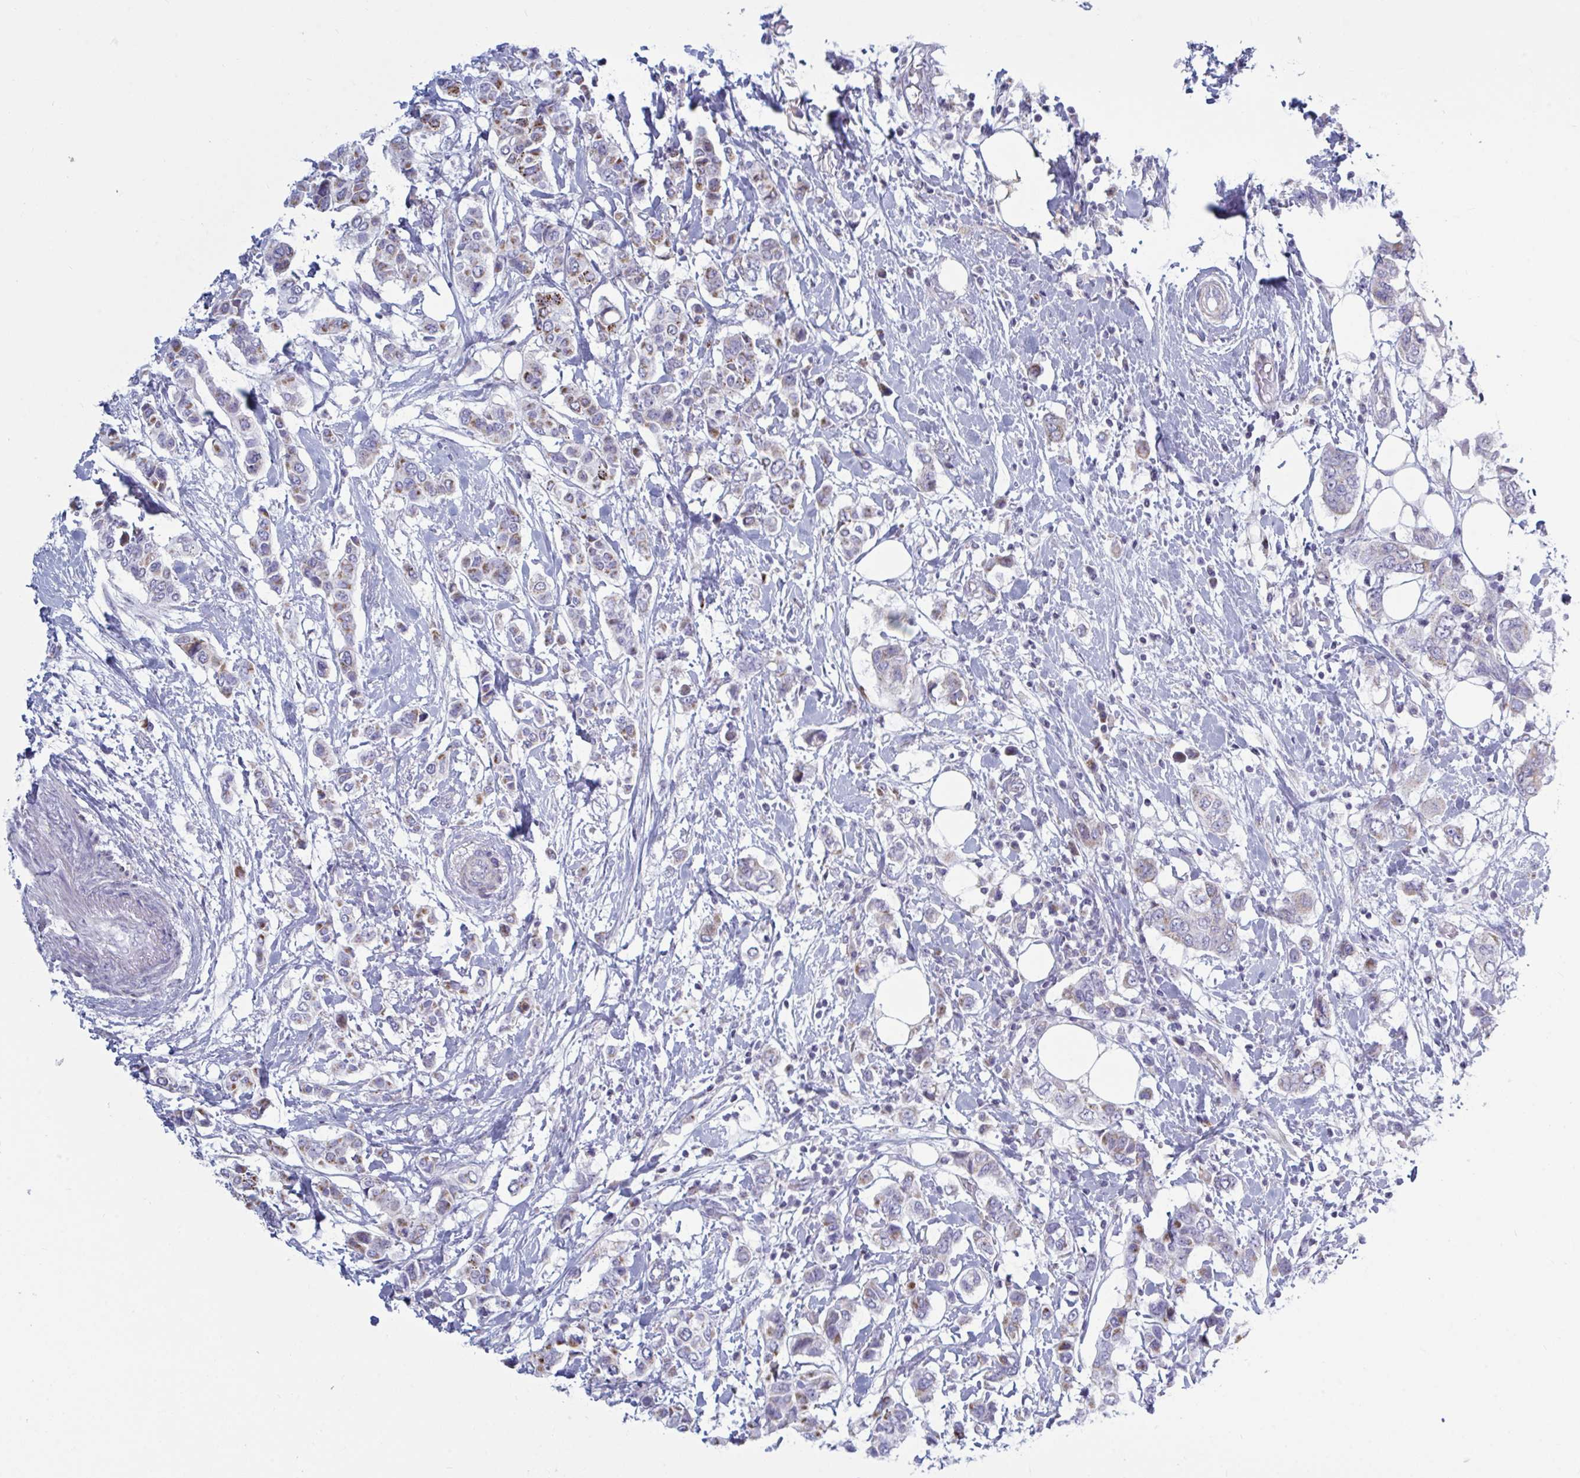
{"staining": {"intensity": "moderate", "quantity": "<25%", "location": "cytoplasmic/membranous"}, "tissue": "breast cancer", "cell_type": "Tumor cells", "image_type": "cancer", "snomed": [{"axis": "morphology", "description": "Lobular carcinoma"}, {"axis": "topography", "description": "Breast"}], "caption": "Breast cancer (lobular carcinoma) stained with IHC displays moderate cytoplasmic/membranous staining in about <25% of tumor cells.", "gene": "ATG9A", "patient": {"sex": "female", "age": 51}}